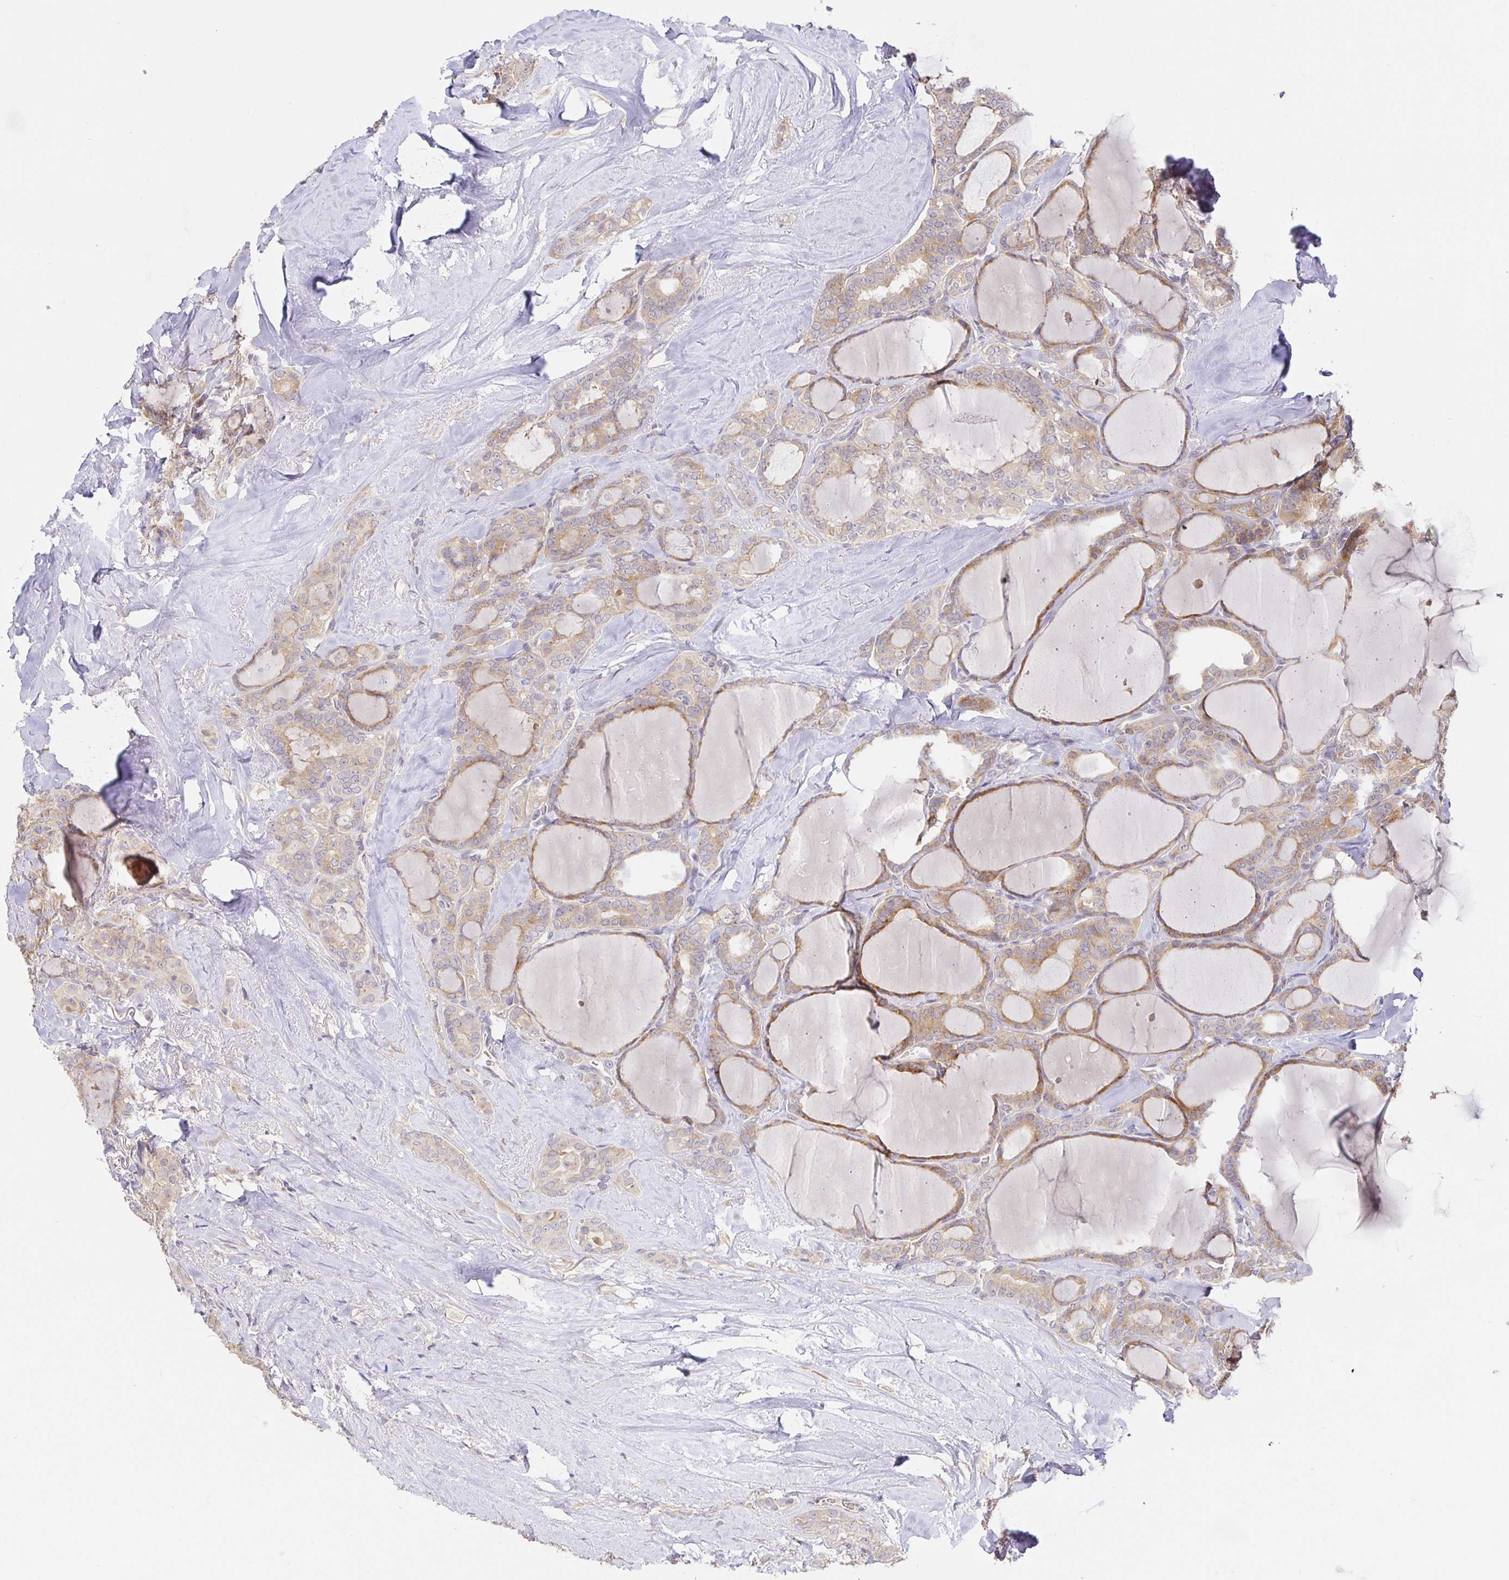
{"staining": {"intensity": "moderate", "quantity": "25%-75%", "location": "cytoplasmic/membranous"}, "tissue": "thyroid cancer", "cell_type": "Tumor cells", "image_type": "cancer", "snomed": [{"axis": "morphology", "description": "Papillary adenocarcinoma, NOS"}, {"axis": "topography", "description": "Thyroid gland"}], "caption": "This is an image of immunohistochemistry staining of papillary adenocarcinoma (thyroid), which shows moderate staining in the cytoplasmic/membranous of tumor cells.", "gene": "ZDHHC11", "patient": {"sex": "male", "age": 30}}